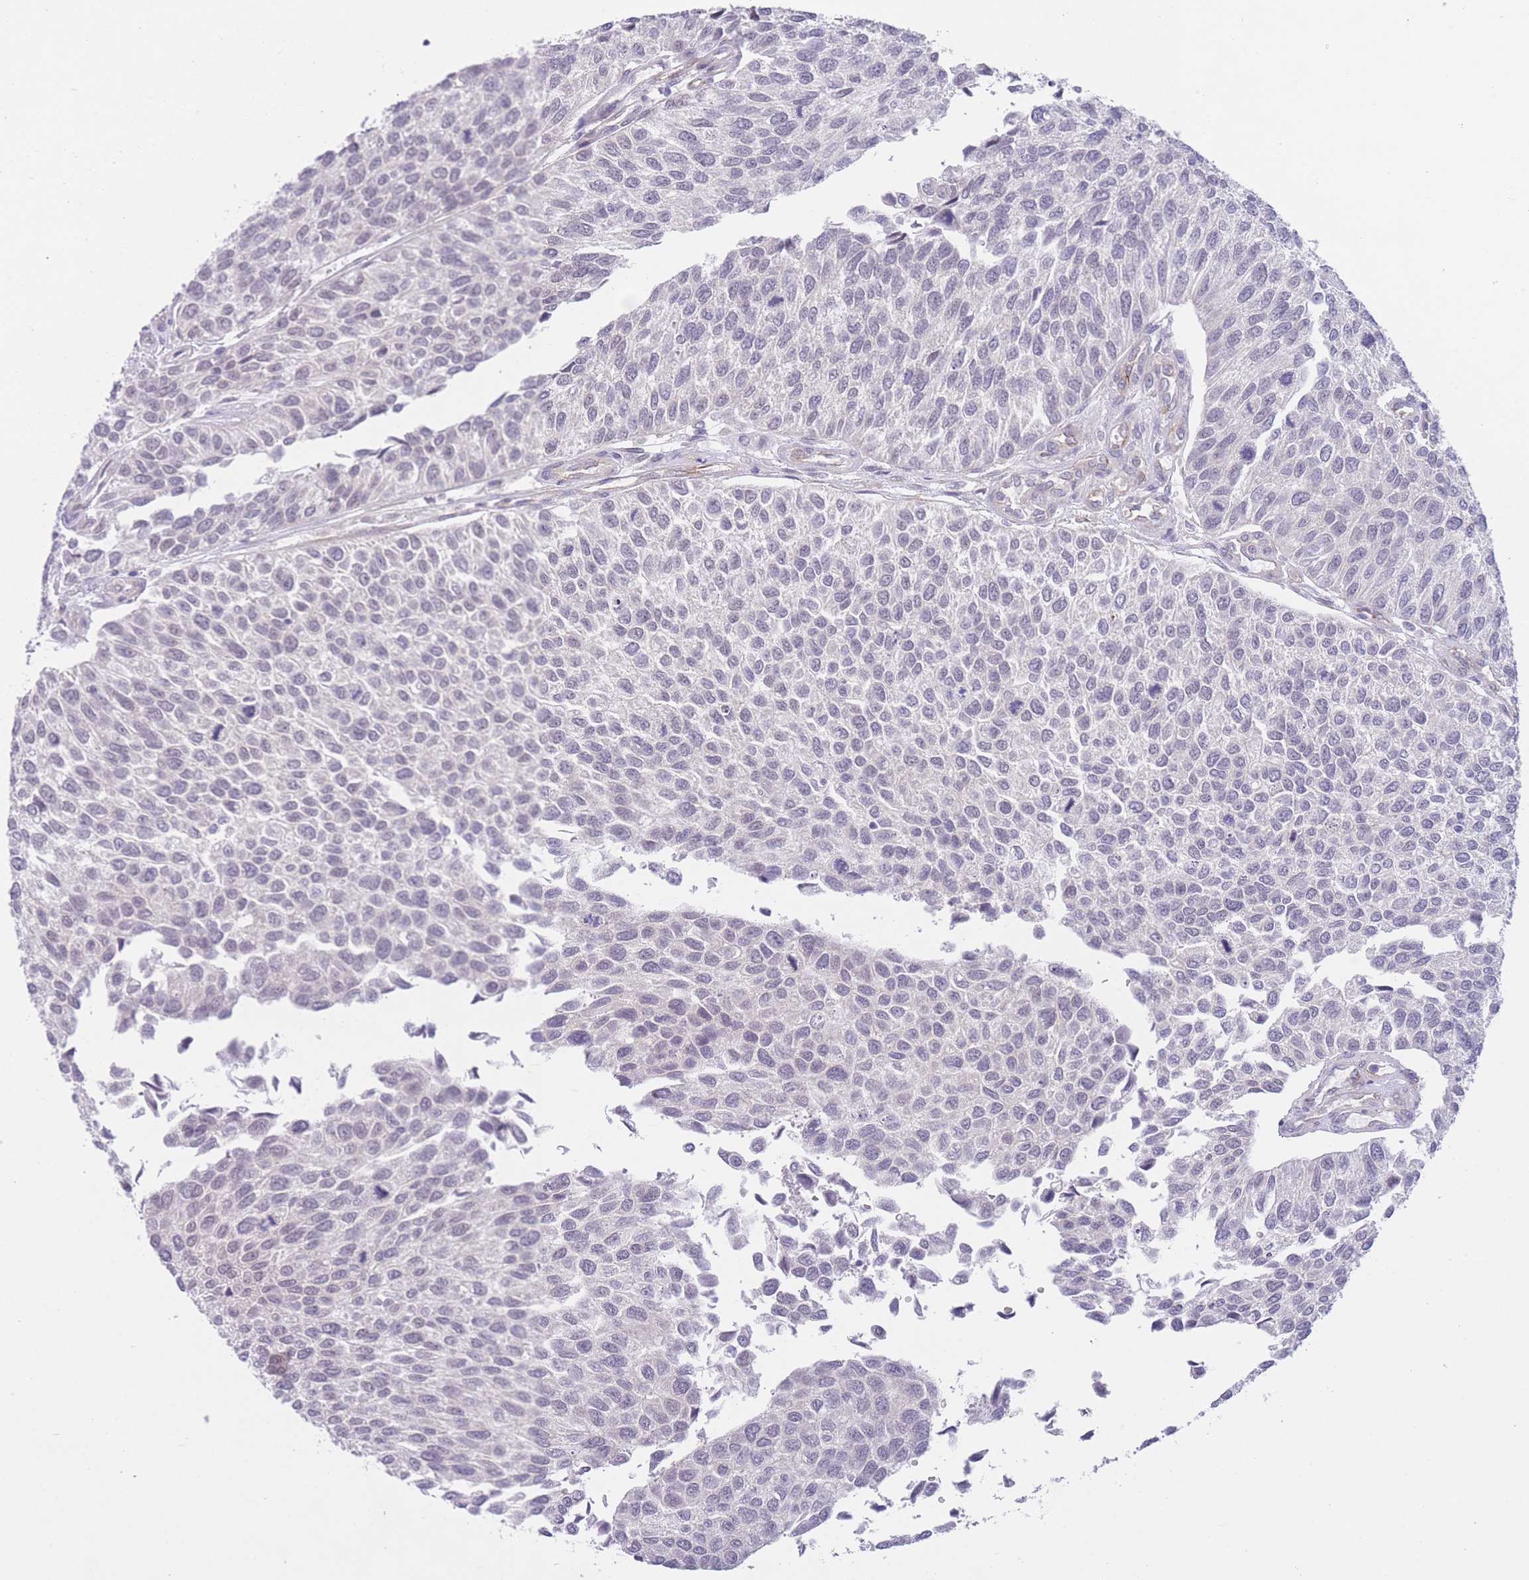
{"staining": {"intensity": "negative", "quantity": "none", "location": "none"}, "tissue": "urothelial cancer", "cell_type": "Tumor cells", "image_type": "cancer", "snomed": [{"axis": "morphology", "description": "Urothelial carcinoma, NOS"}, {"axis": "topography", "description": "Urinary bladder"}], "caption": "IHC image of neoplastic tissue: human transitional cell carcinoma stained with DAB demonstrates no significant protein expression in tumor cells.", "gene": "QTRT1", "patient": {"sex": "male", "age": 55}}